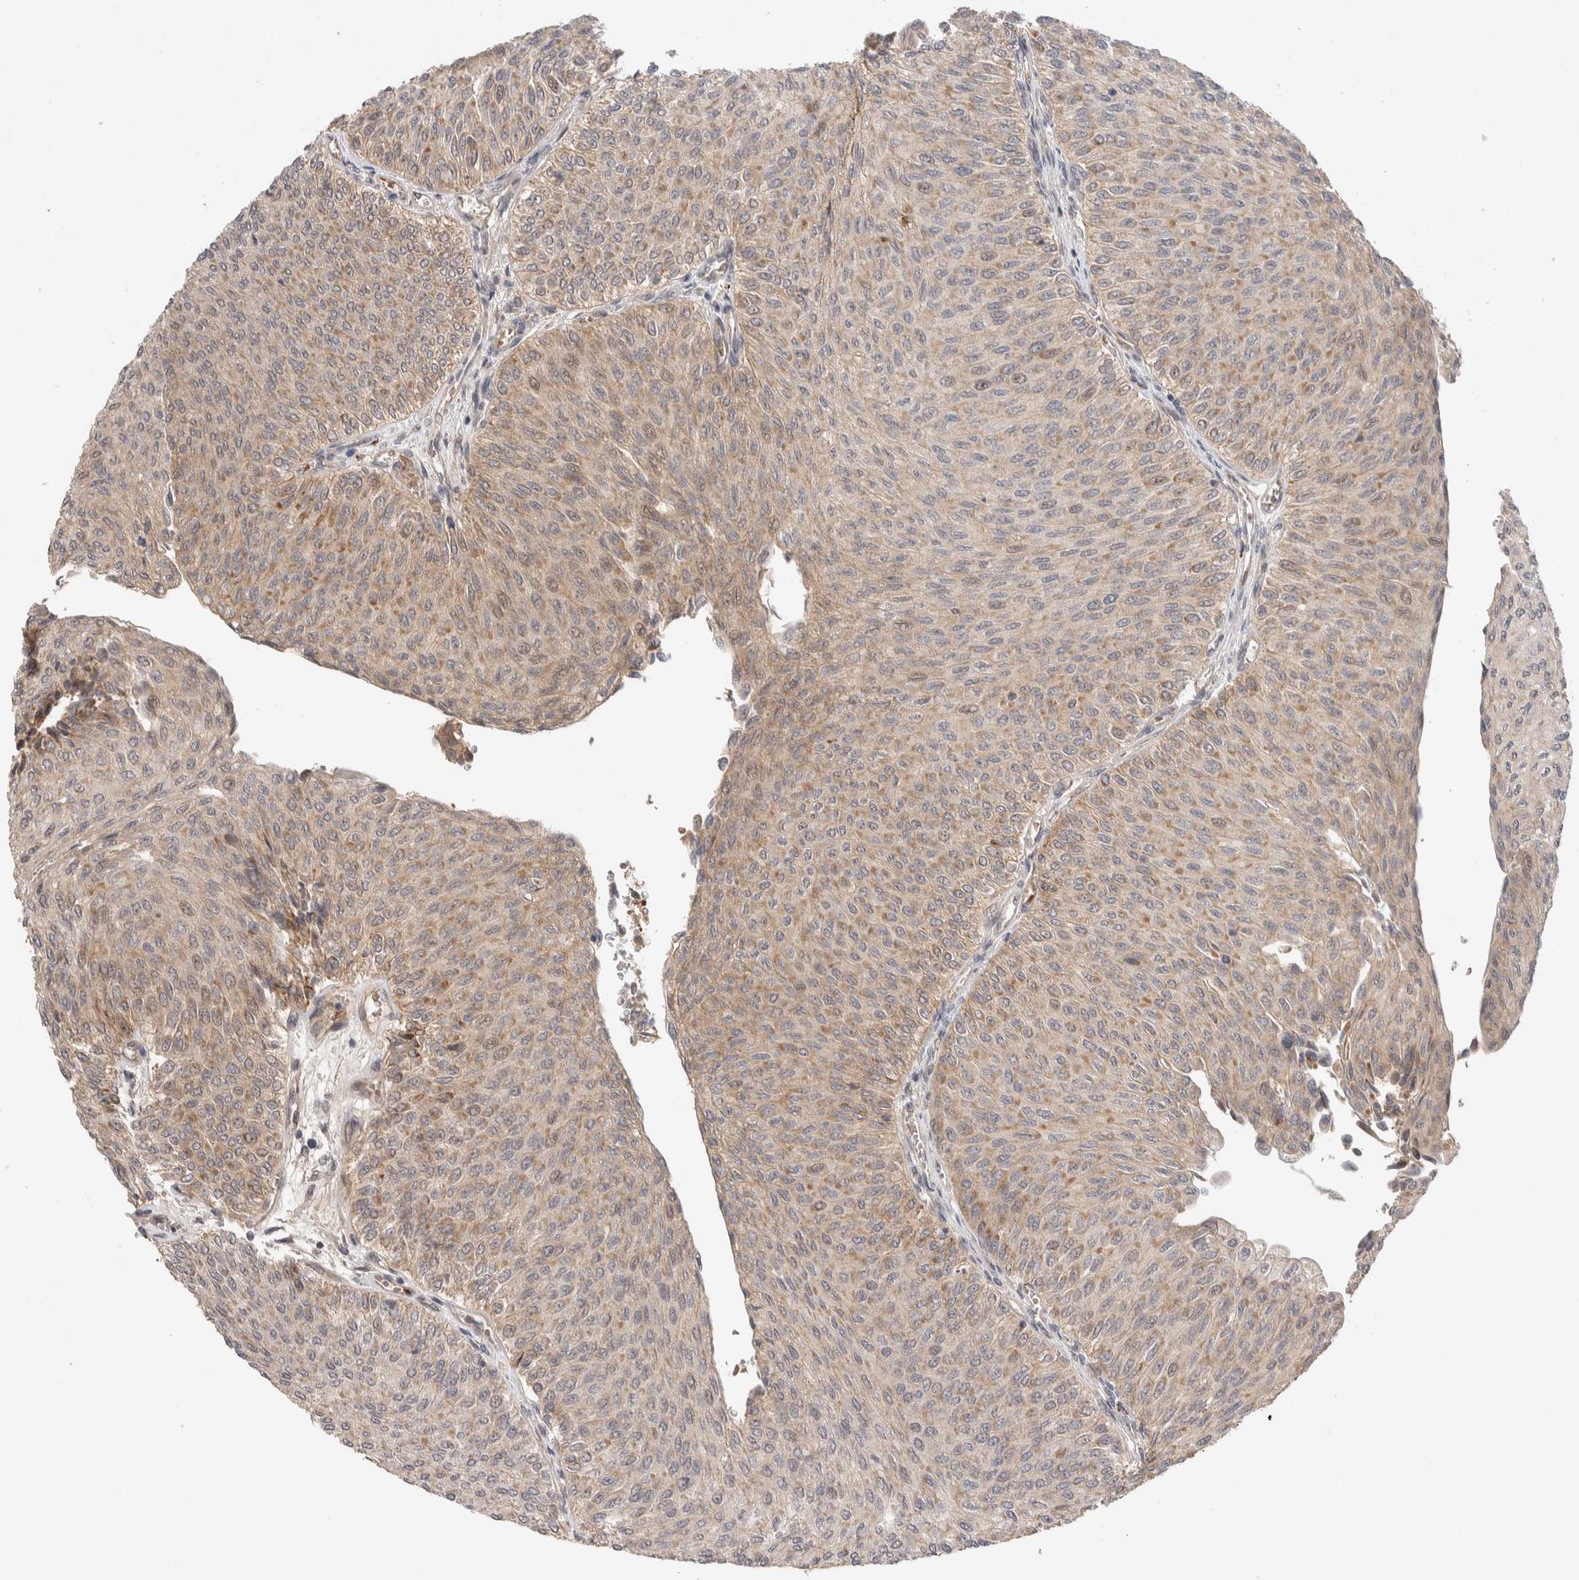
{"staining": {"intensity": "weak", "quantity": ">75%", "location": "cytoplasmic/membranous"}, "tissue": "urothelial cancer", "cell_type": "Tumor cells", "image_type": "cancer", "snomed": [{"axis": "morphology", "description": "Urothelial carcinoma, Low grade"}, {"axis": "topography", "description": "Urinary bladder"}], "caption": "Brown immunohistochemical staining in urothelial cancer displays weak cytoplasmic/membranous positivity in about >75% of tumor cells.", "gene": "CASK", "patient": {"sex": "male", "age": 78}}